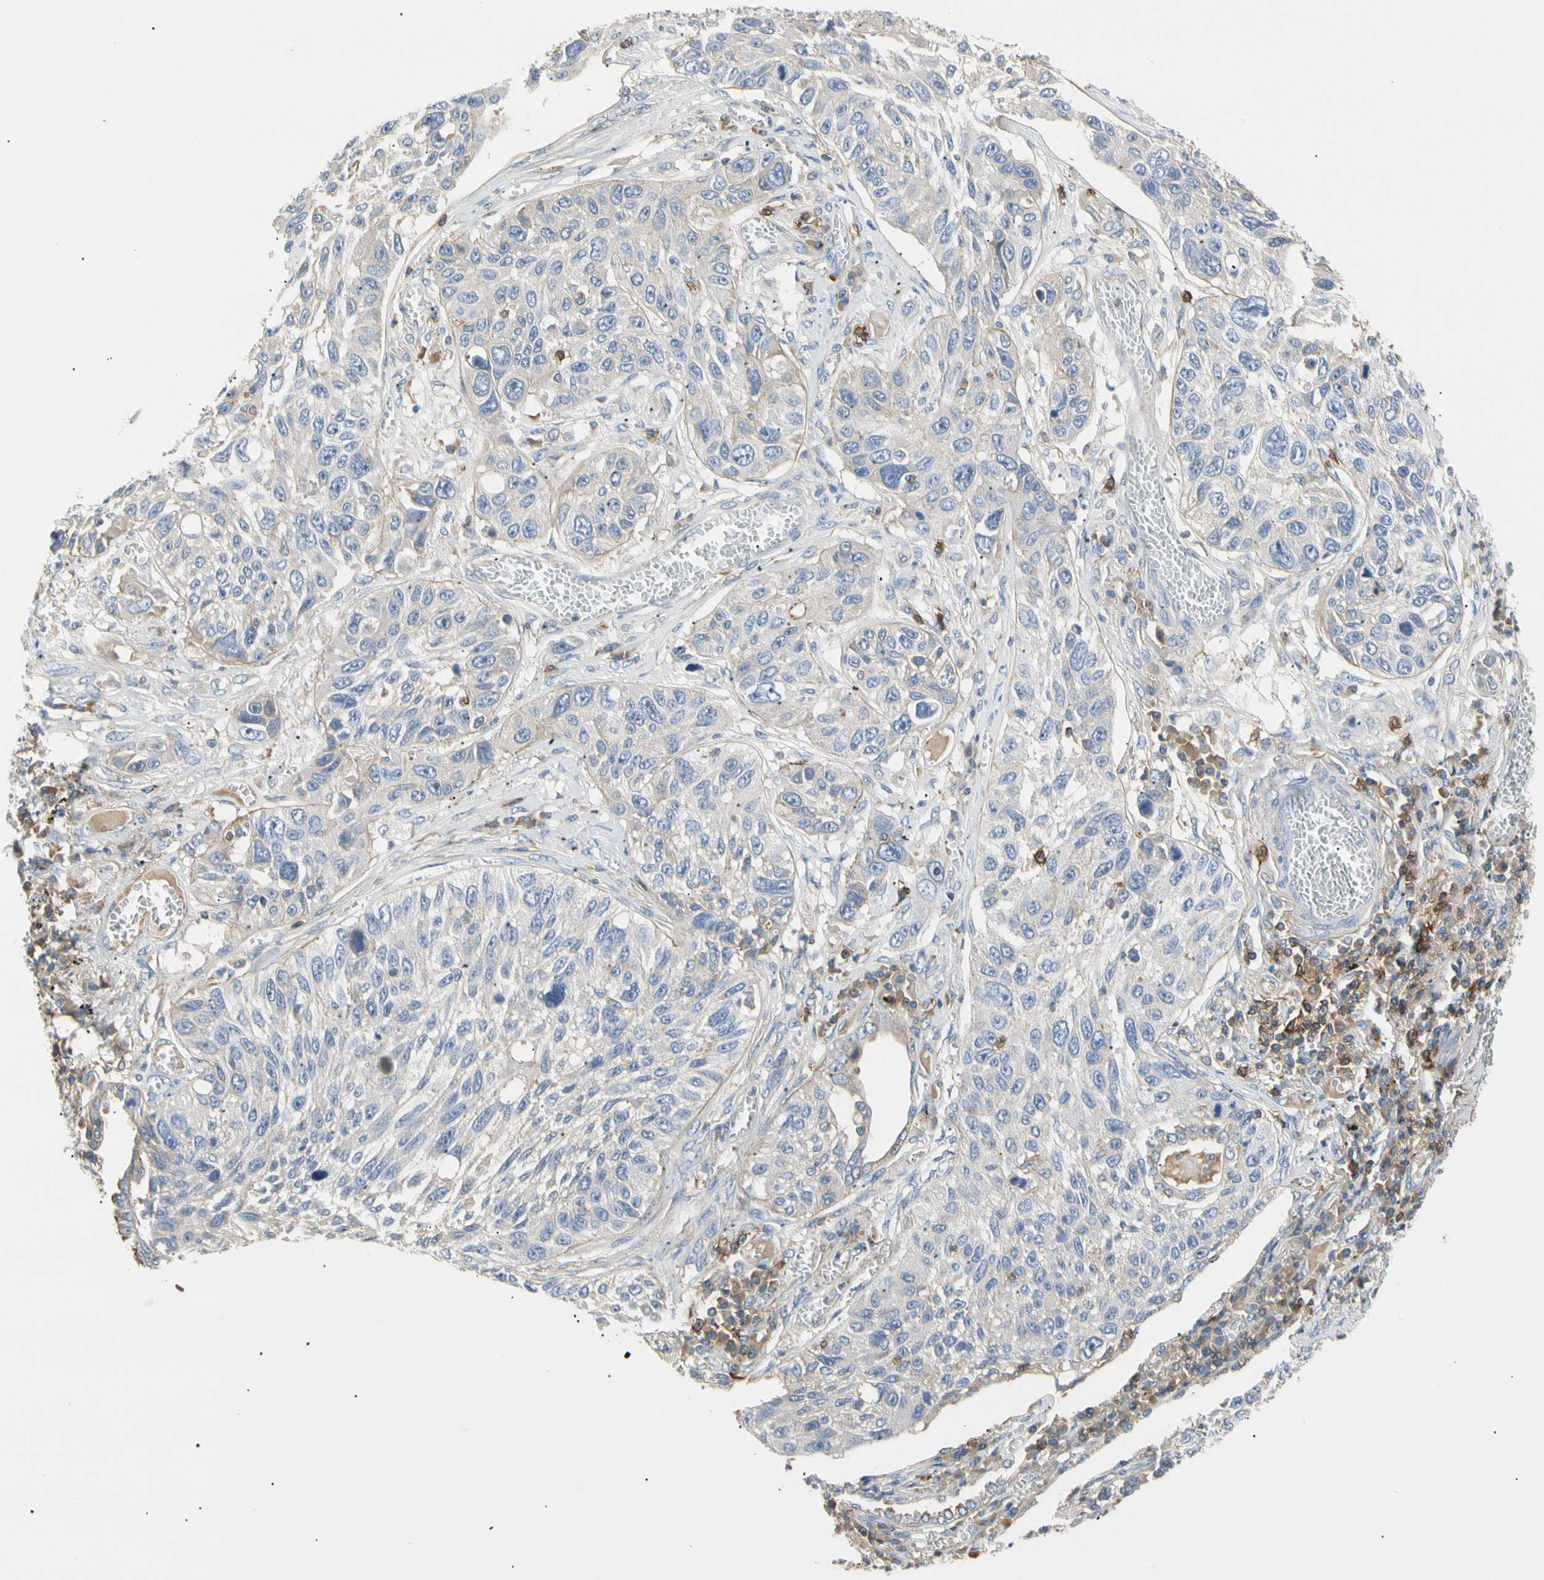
{"staining": {"intensity": "weak", "quantity": ">75%", "location": "cytoplasmic/membranous"}, "tissue": "lung cancer", "cell_type": "Tumor cells", "image_type": "cancer", "snomed": [{"axis": "morphology", "description": "Squamous cell carcinoma, NOS"}, {"axis": "topography", "description": "Lung"}], "caption": "Immunohistochemistry staining of lung cancer, which reveals low levels of weak cytoplasmic/membranous expression in approximately >75% of tumor cells indicating weak cytoplasmic/membranous protein positivity. The staining was performed using DAB (3,3'-diaminobenzidine) (brown) for protein detection and nuclei were counterstained in hematoxylin (blue).", "gene": "TNFRSF18", "patient": {"sex": "male", "age": 71}}